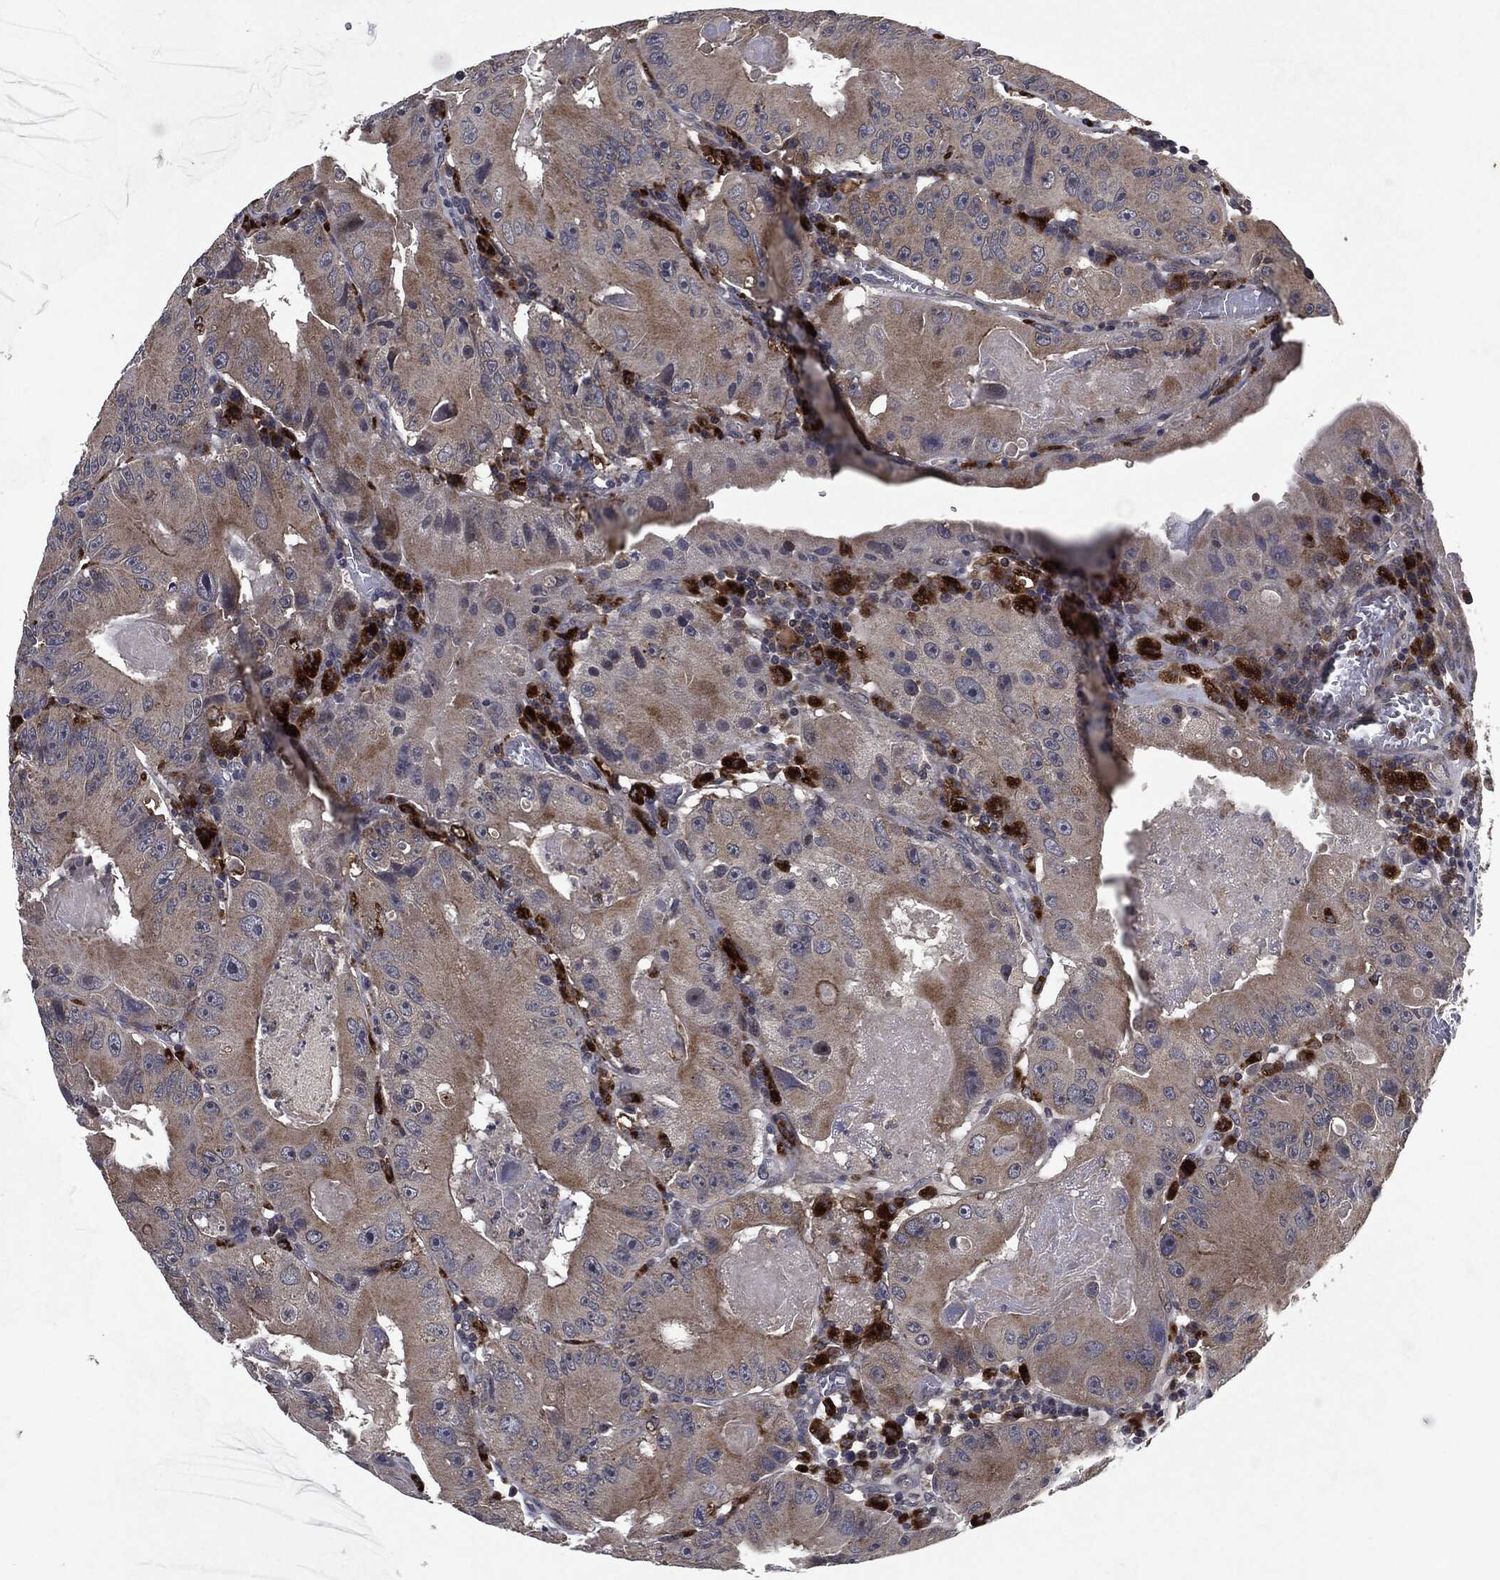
{"staining": {"intensity": "moderate", "quantity": "25%-75%", "location": "cytoplasmic/membranous"}, "tissue": "colorectal cancer", "cell_type": "Tumor cells", "image_type": "cancer", "snomed": [{"axis": "morphology", "description": "Adenocarcinoma, NOS"}, {"axis": "topography", "description": "Colon"}], "caption": "This is an image of IHC staining of colorectal cancer (adenocarcinoma), which shows moderate expression in the cytoplasmic/membranous of tumor cells.", "gene": "SLC31A2", "patient": {"sex": "female", "age": 86}}